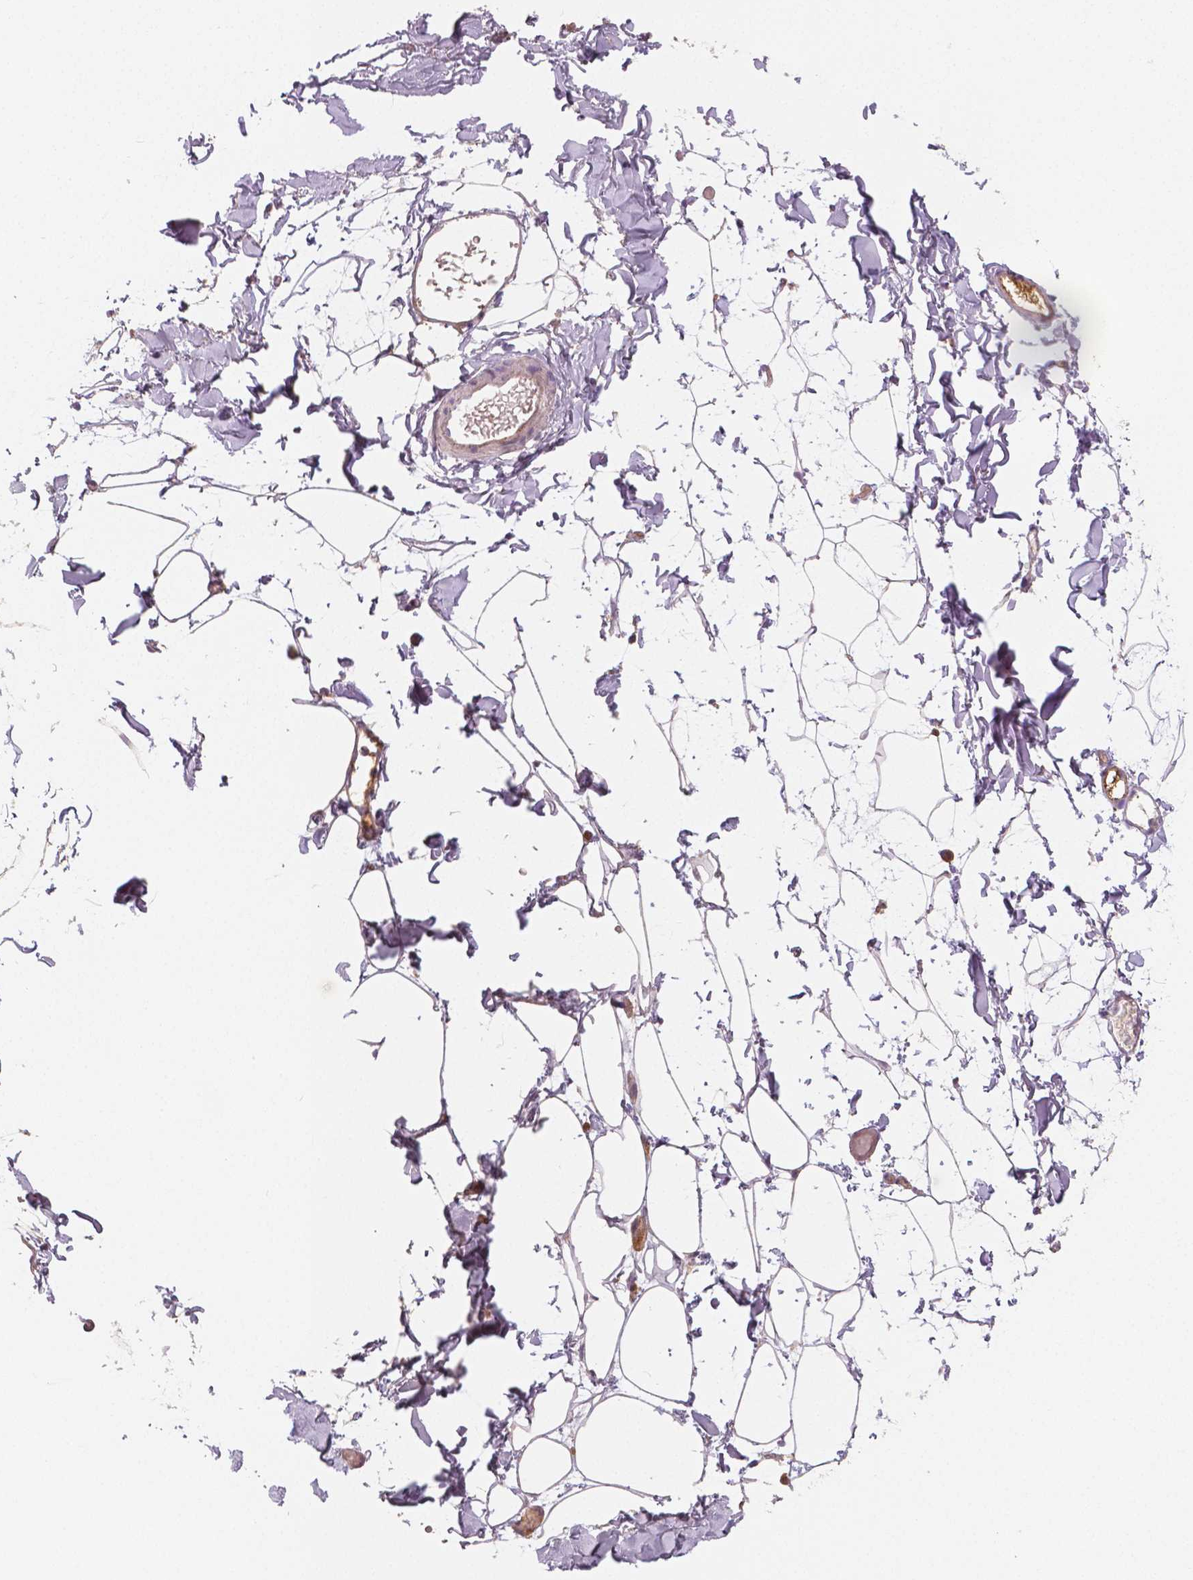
{"staining": {"intensity": "negative", "quantity": "none", "location": "none"}, "tissue": "adipose tissue", "cell_type": "Adipocytes", "image_type": "normal", "snomed": [{"axis": "morphology", "description": "Normal tissue, NOS"}, {"axis": "topography", "description": "Gallbladder"}, {"axis": "topography", "description": "Peripheral nerve tissue"}], "caption": "This is a micrograph of immunohistochemistry (IHC) staining of normal adipose tissue, which shows no expression in adipocytes. The staining is performed using DAB brown chromogen with nuclei counter-stained in using hematoxylin.", "gene": "APOA4", "patient": {"sex": "female", "age": 45}}